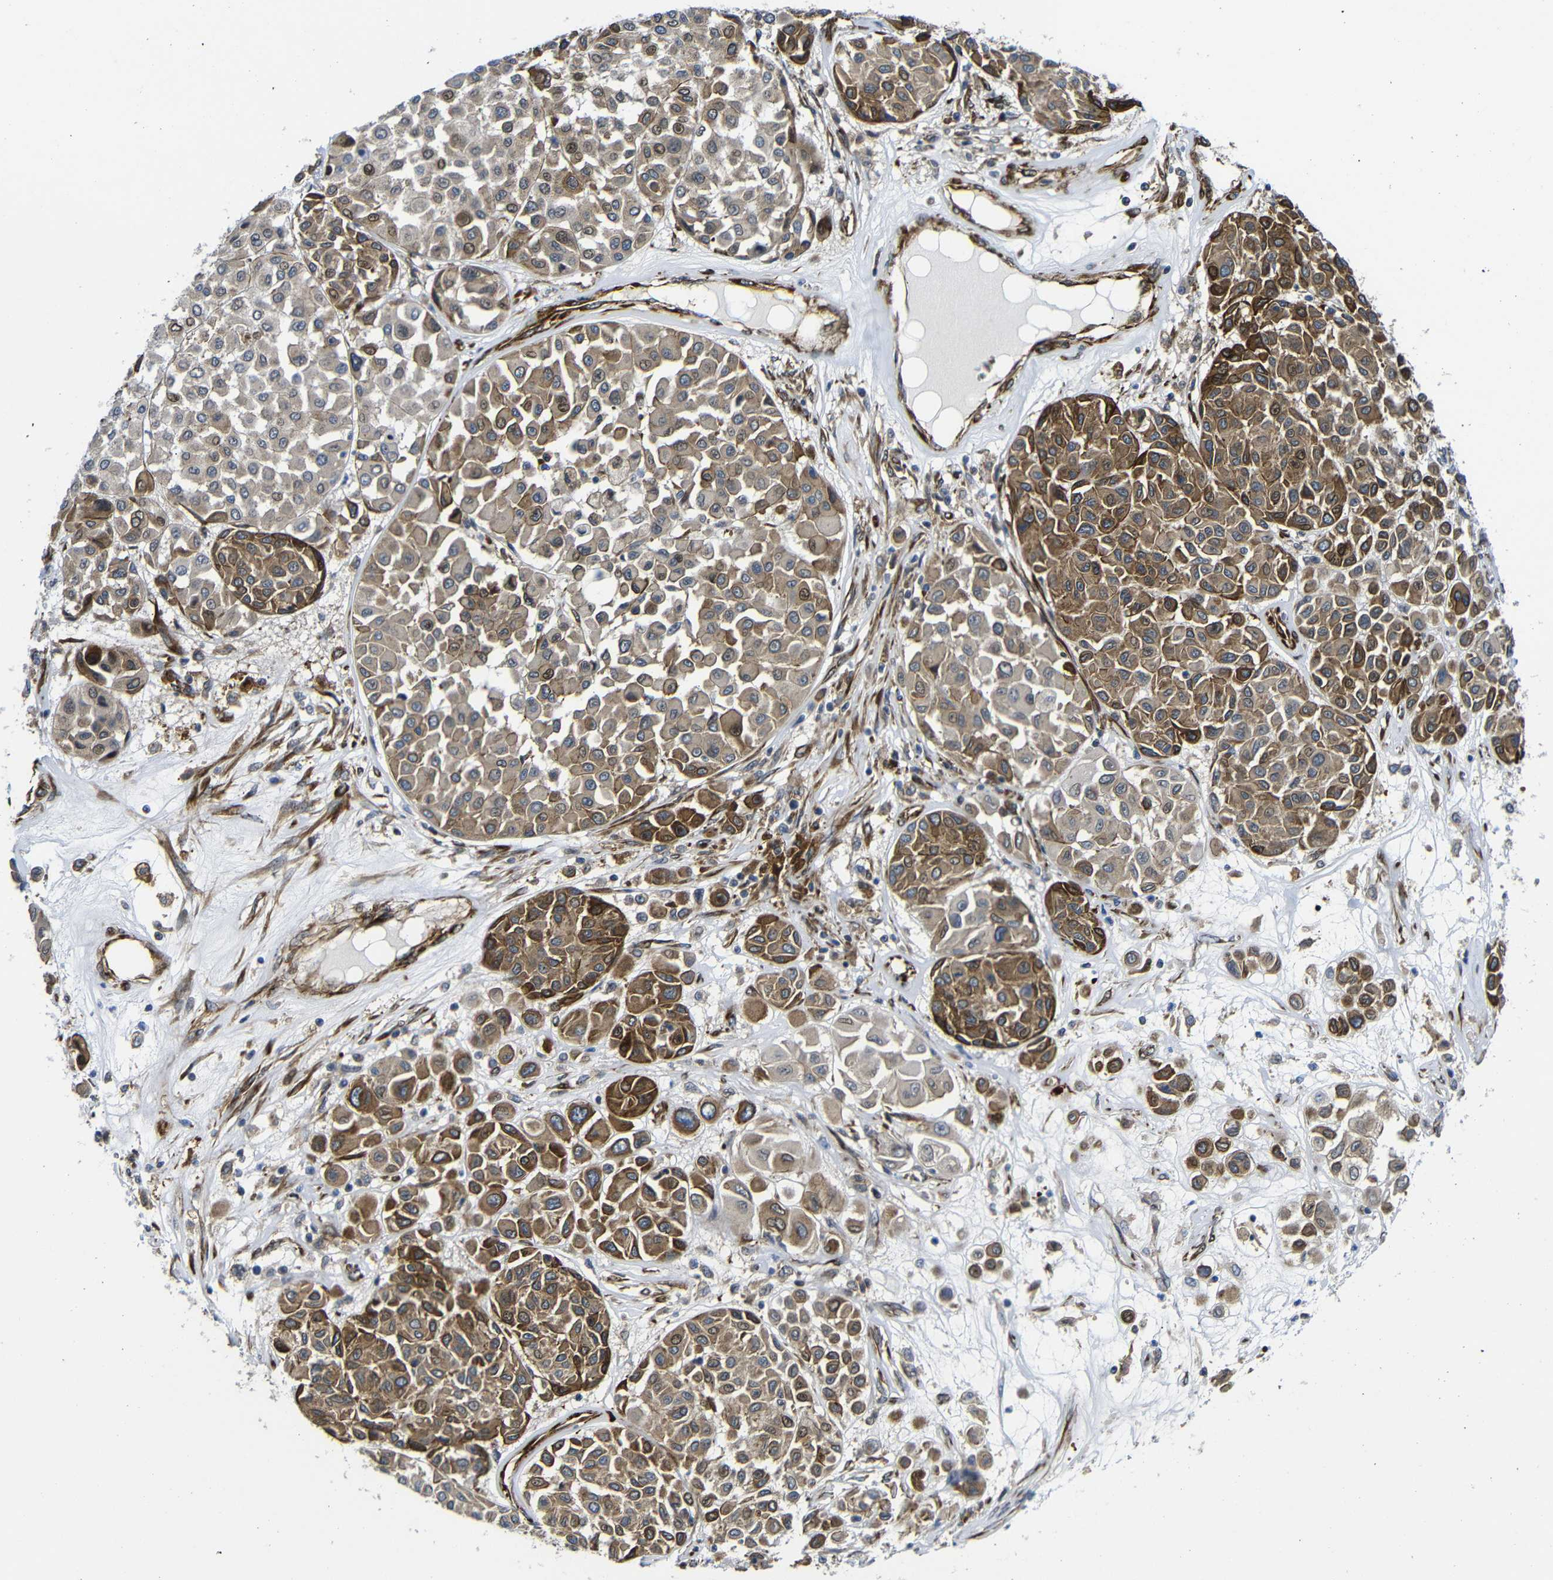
{"staining": {"intensity": "moderate", "quantity": ">75%", "location": "cytoplasmic/membranous"}, "tissue": "melanoma", "cell_type": "Tumor cells", "image_type": "cancer", "snomed": [{"axis": "morphology", "description": "Malignant melanoma, Metastatic site"}, {"axis": "topography", "description": "Soft tissue"}], "caption": "Melanoma stained for a protein (brown) reveals moderate cytoplasmic/membranous positive staining in approximately >75% of tumor cells.", "gene": "PARP14", "patient": {"sex": "male", "age": 41}}